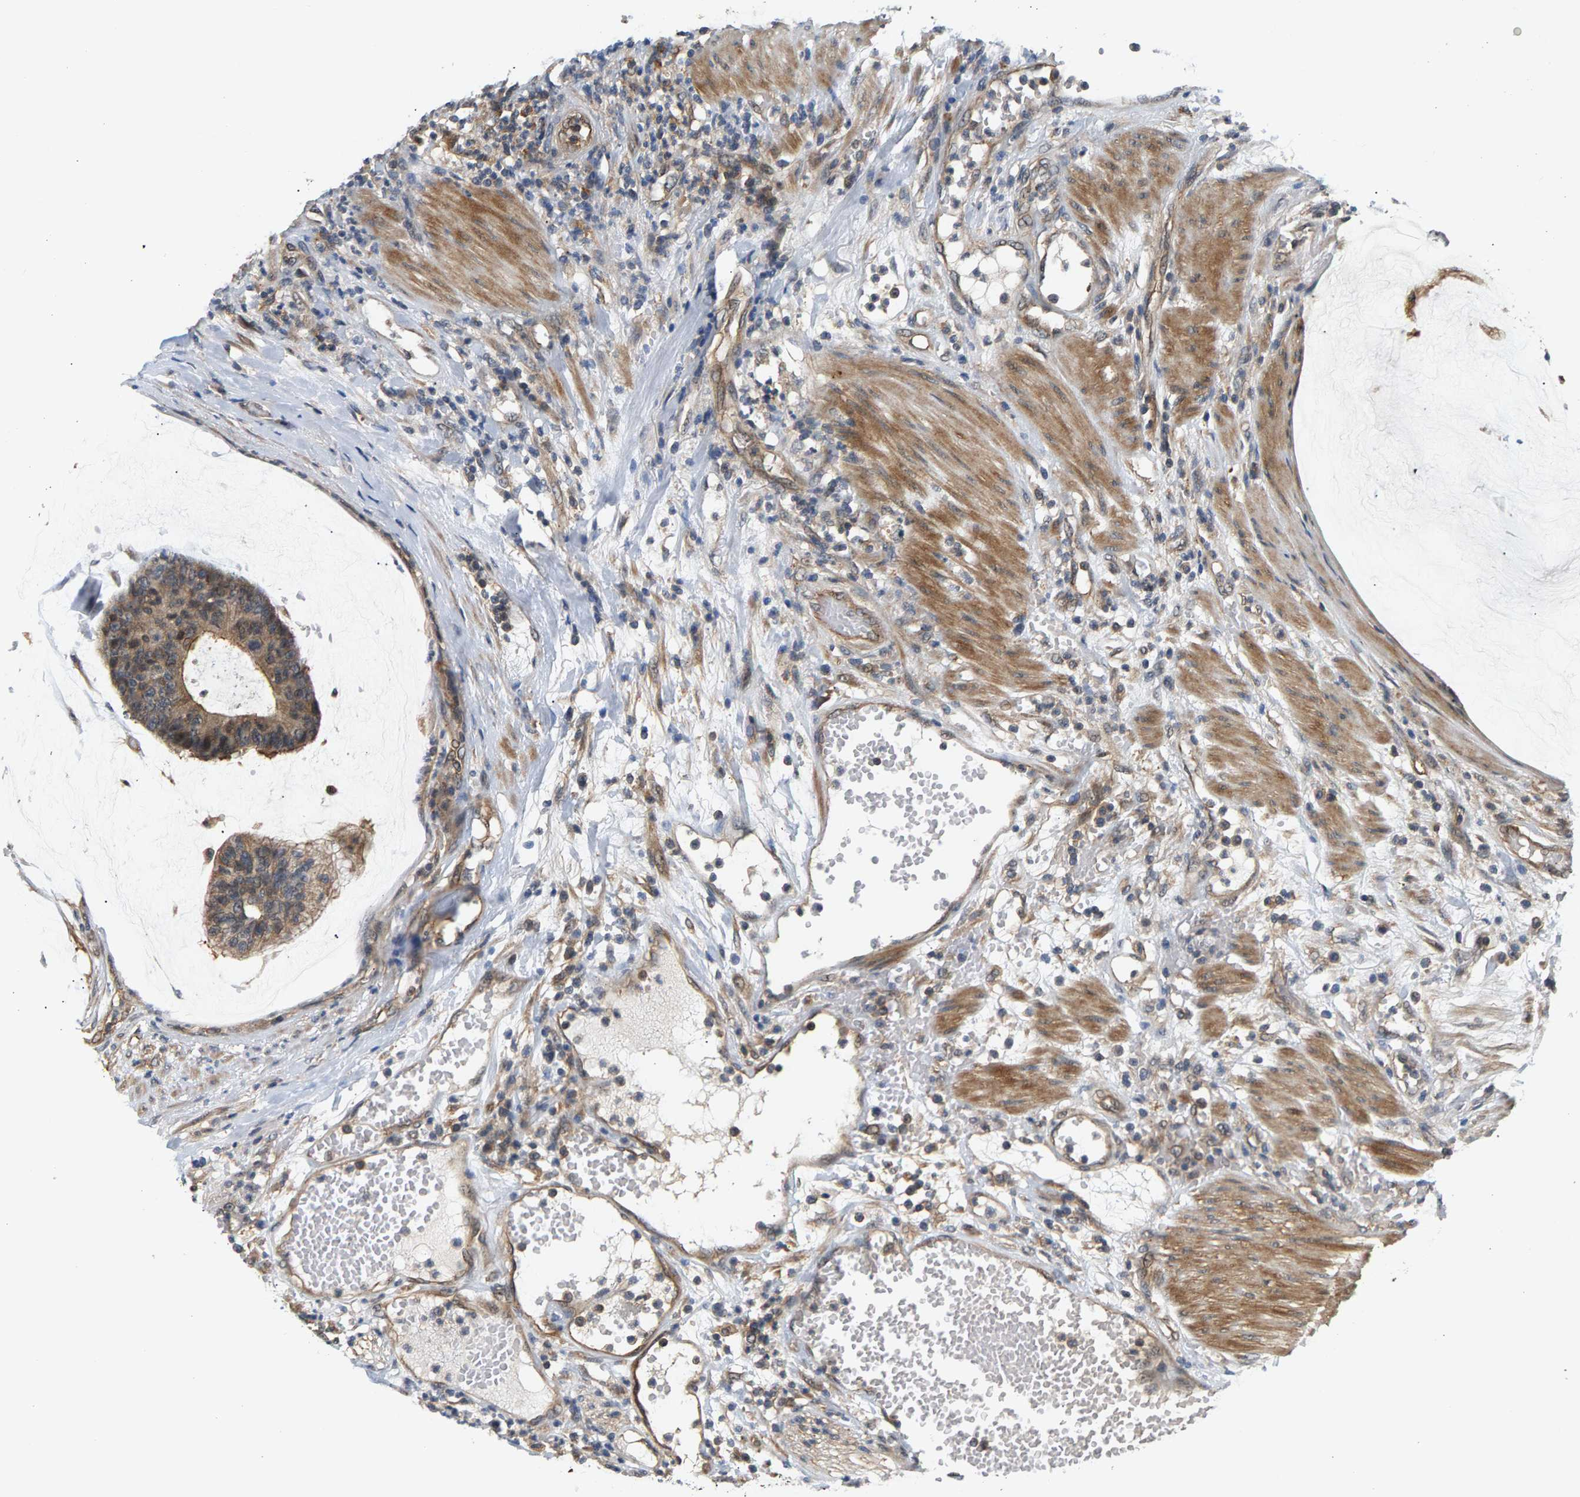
{"staining": {"intensity": "weak", "quantity": ">75%", "location": "cytoplasmic/membranous"}, "tissue": "colorectal cancer", "cell_type": "Tumor cells", "image_type": "cancer", "snomed": [{"axis": "morphology", "description": "Adenocarcinoma, NOS"}, {"axis": "topography", "description": "Colon"}], "caption": "Immunohistochemical staining of human adenocarcinoma (colorectal) displays low levels of weak cytoplasmic/membranous protein positivity in about >75% of tumor cells.", "gene": "MAP2K5", "patient": {"sex": "female", "age": 84}}